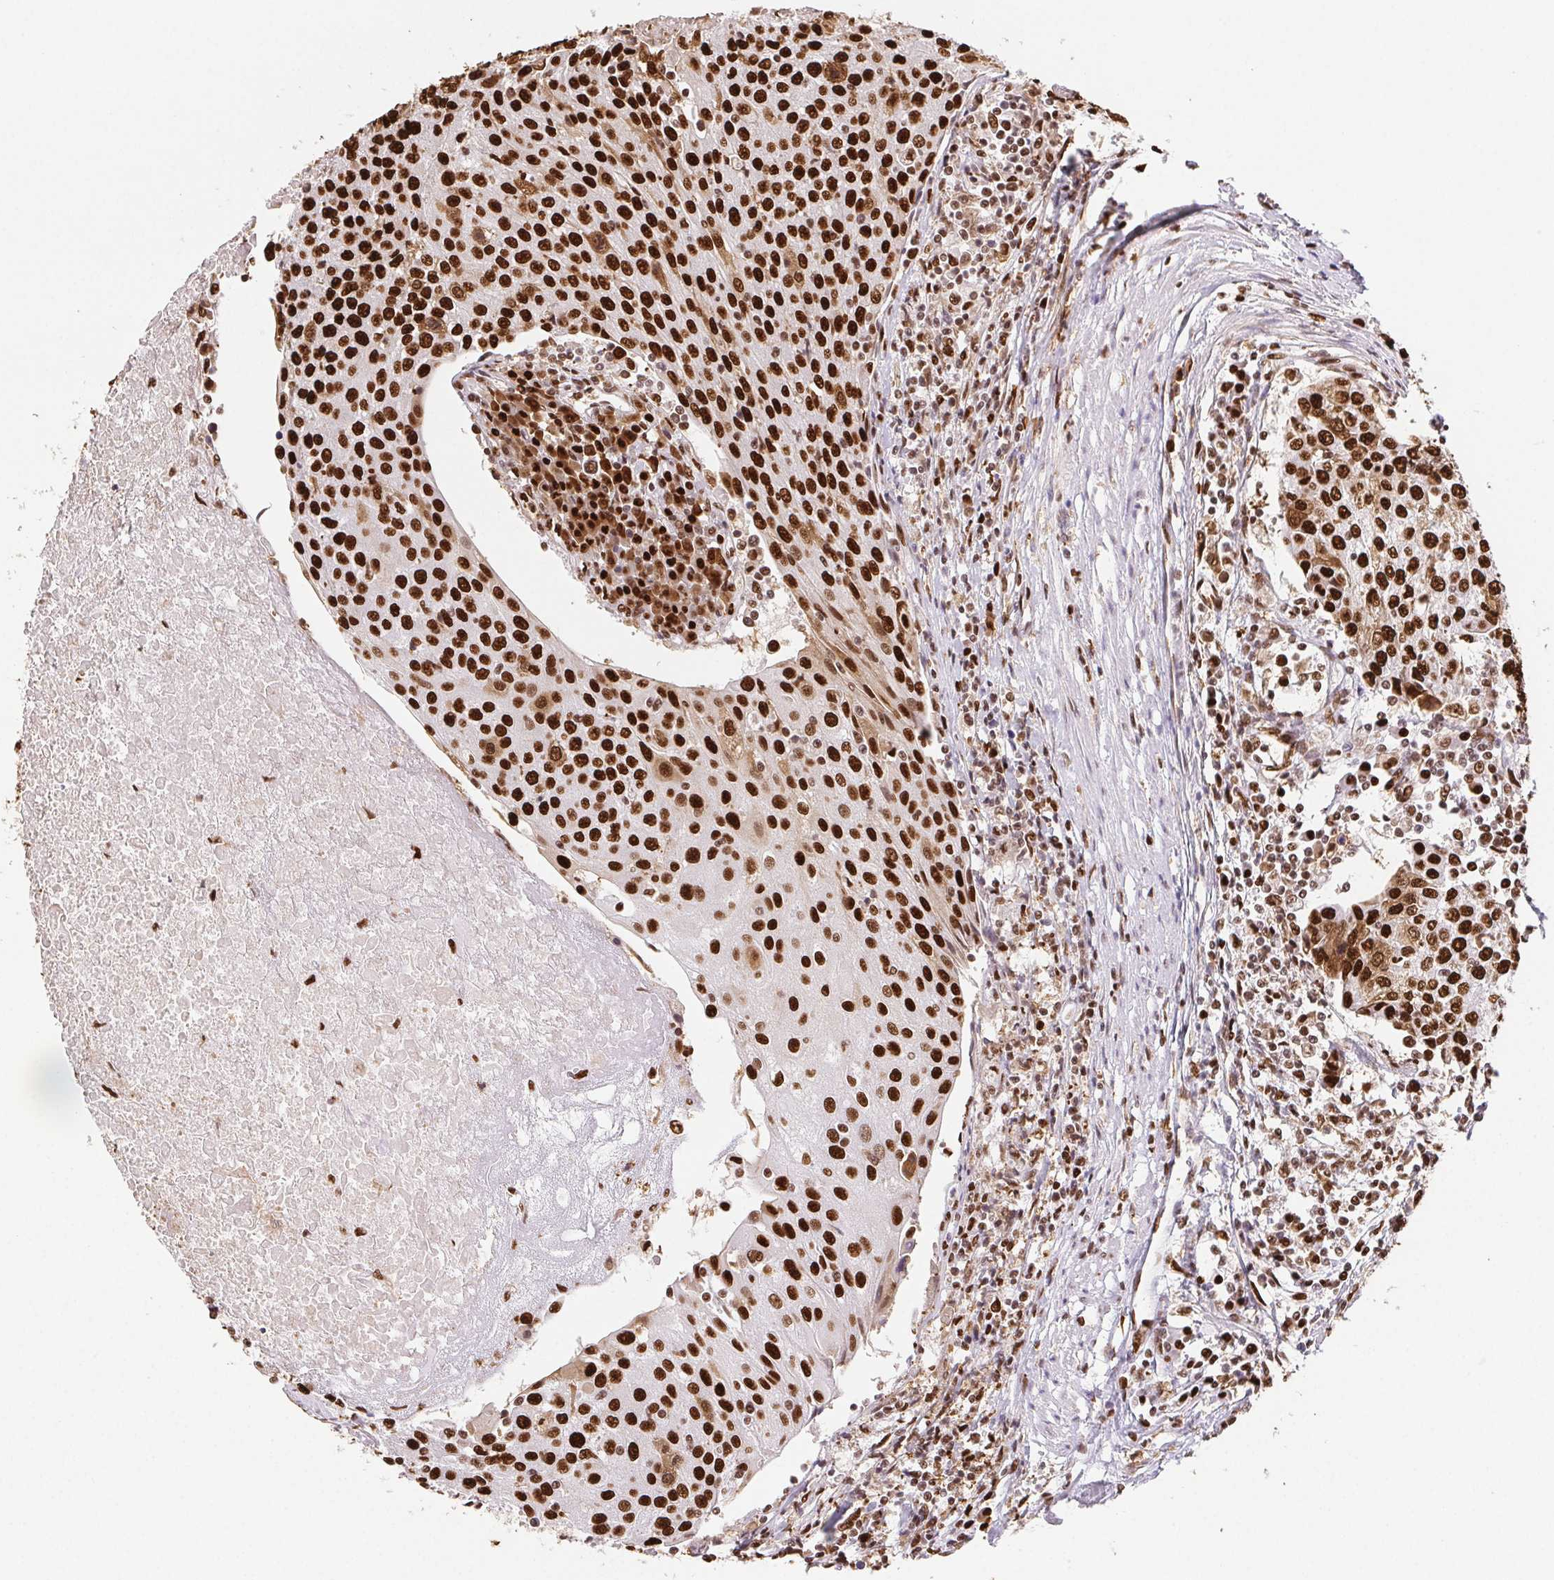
{"staining": {"intensity": "strong", "quantity": ">75%", "location": "nuclear"}, "tissue": "urothelial cancer", "cell_type": "Tumor cells", "image_type": "cancer", "snomed": [{"axis": "morphology", "description": "Urothelial carcinoma, High grade"}, {"axis": "topography", "description": "Urinary bladder"}], "caption": "Brown immunohistochemical staining in human urothelial cancer demonstrates strong nuclear expression in about >75% of tumor cells.", "gene": "SET", "patient": {"sex": "female", "age": 85}}